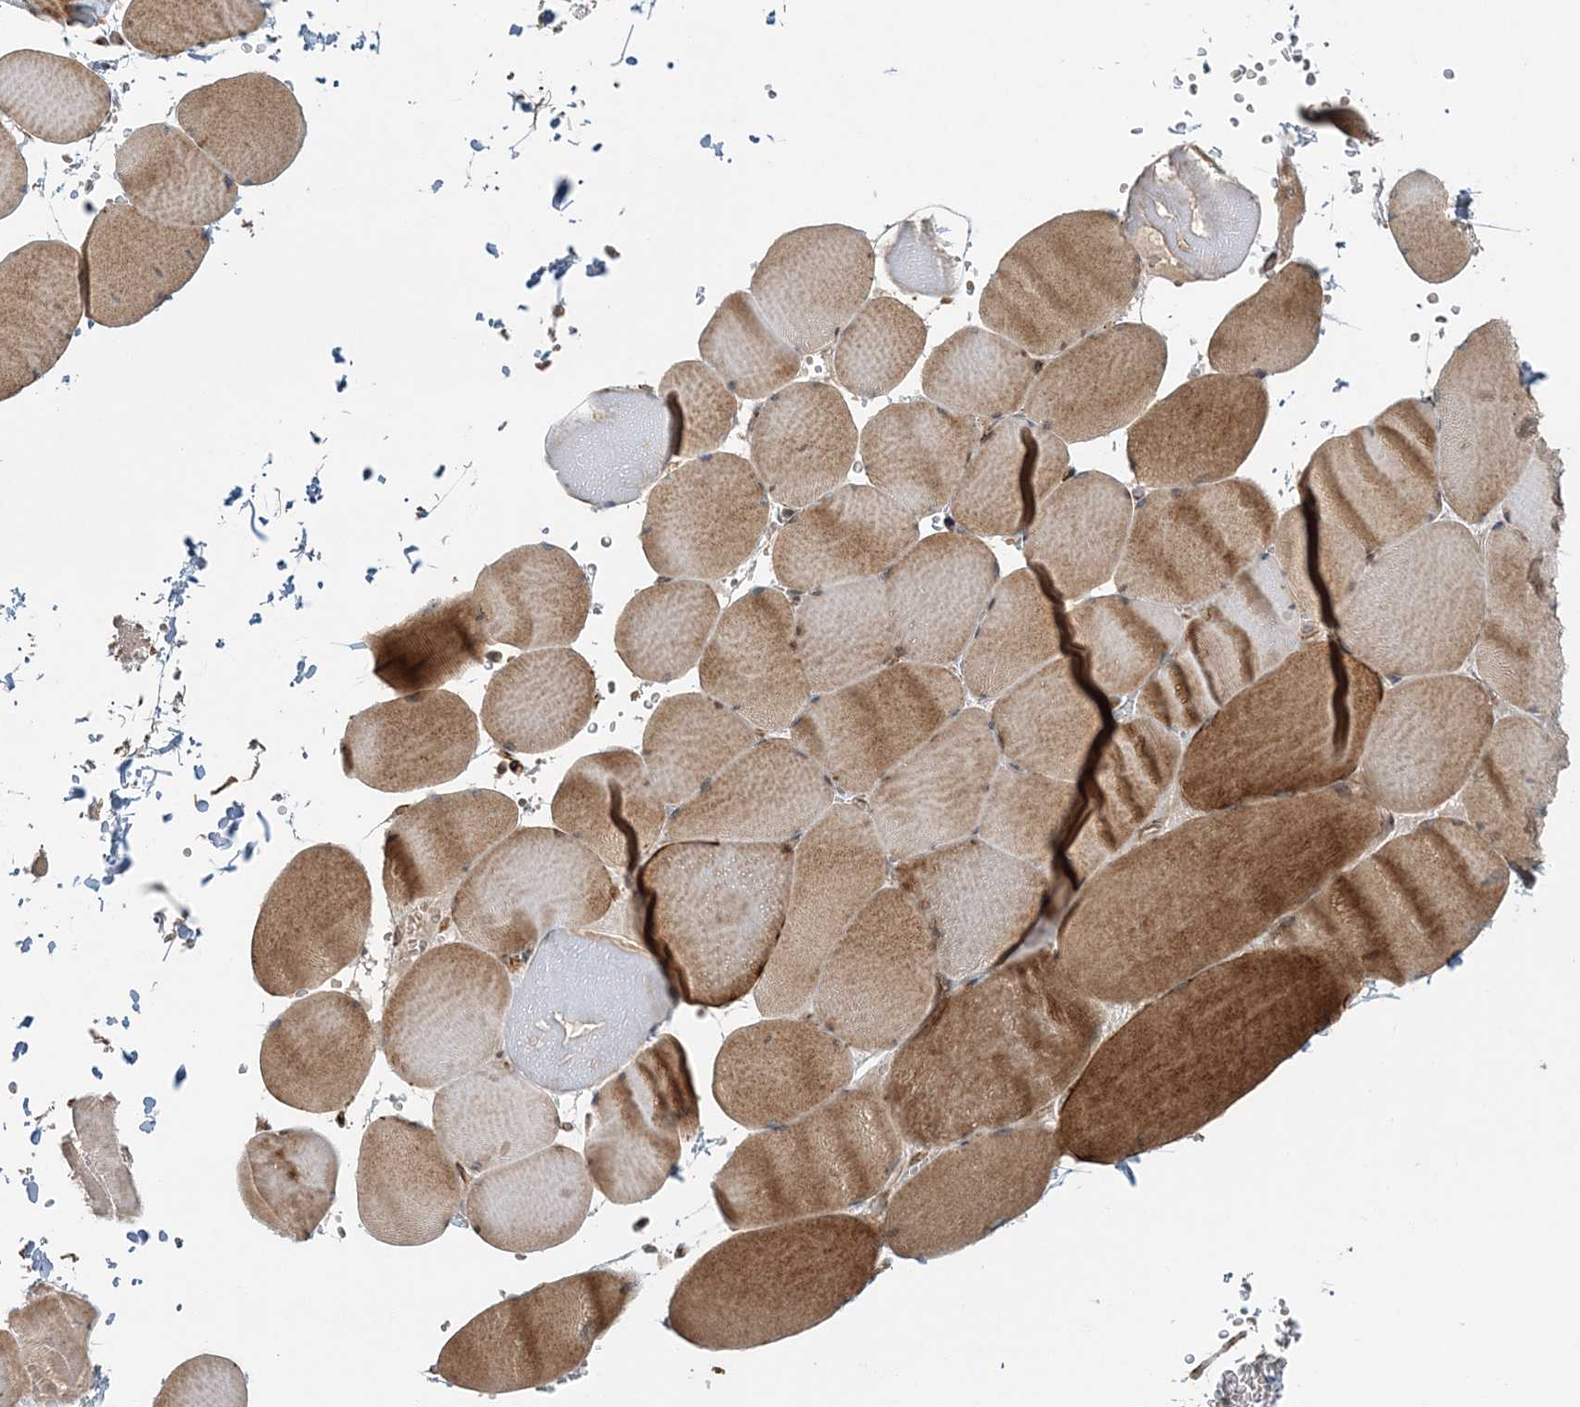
{"staining": {"intensity": "strong", "quantity": "25%-75%", "location": "cytoplasmic/membranous"}, "tissue": "skeletal muscle", "cell_type": "Myocytes", "image_type": "normal", "snomed": [{"axis": "morphology", "description": "Normal tissue, NOS"}, {"axis": "topography", "description": "Skeletal muscle"}, {"axis": "topography", "description": "Head-Neck"}], "caption": "A high amount of strong cytoplasmic/membranous staining is identified in about 25%-75% of myocytes in unremarkable skeletal muscle. The staining was performed using DAB to visualize the protein expression in brown, while the nuclei were stained in blue with hematoxylin (Magnification: 20x).", "gene": "UBTD2", "patient": {"sex": "male", "age": 66}}